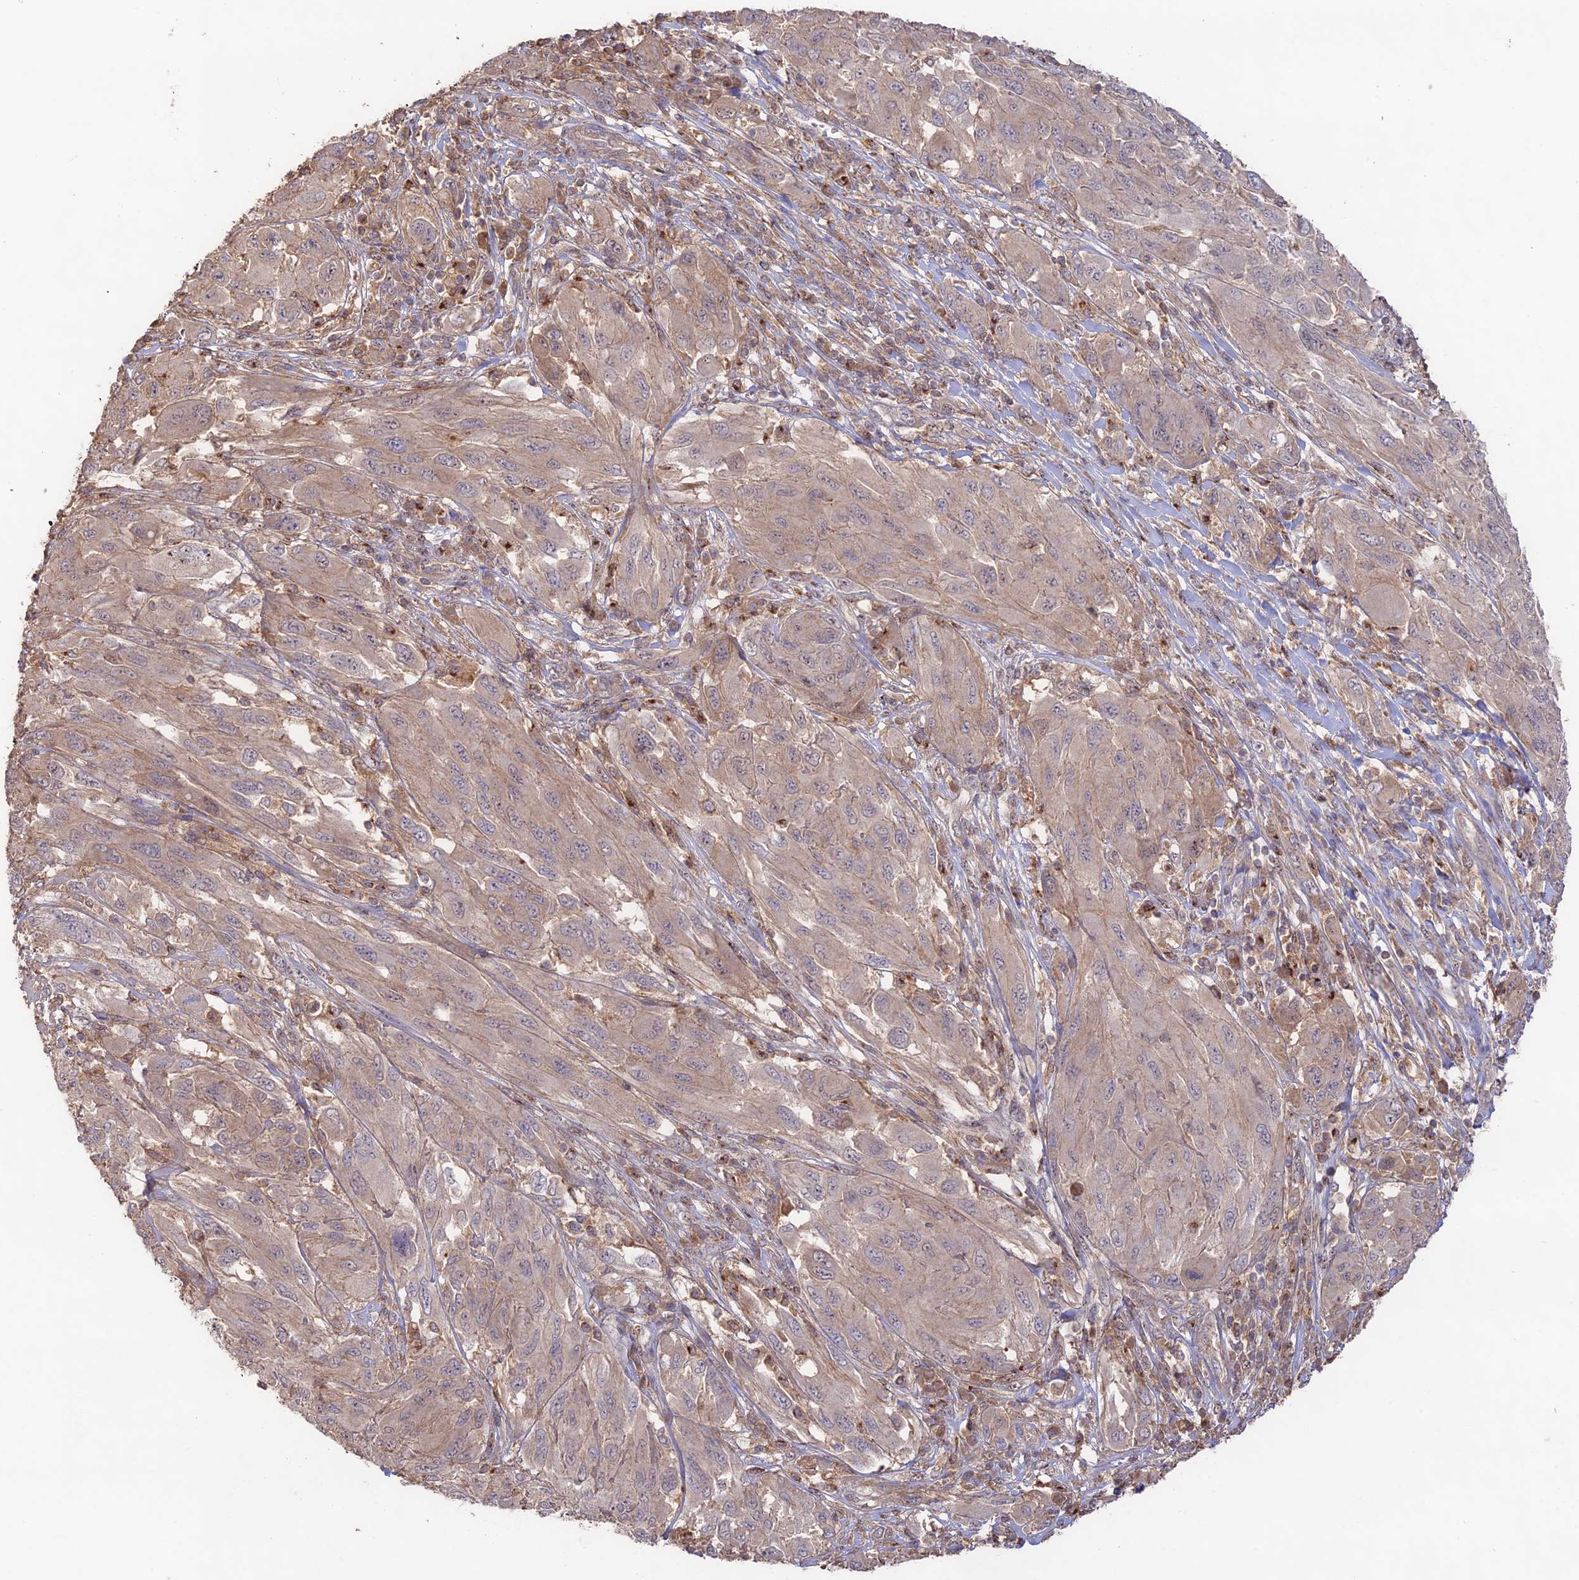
{"staining": {"intensity": "weak", "quantity": ">75%", "location": "cytoplasmic/membranous"}, "tissue": "melanoma", "cell_type": "Tumor cells", "image_type": "cancer", "snomed": [{"axis": "morphology", "description": "Malignant melanoma, NOS"}, {"axis": "topography", "description": "Skin"}], "caption": "A high-resolution image shows IHC staining of melanoma, which demonstrates weak cytoplasmic/membranous positivity in approximately >75% of tumor cells.", "gene": "CLCF1", "patient": {"sex": "female", "age": 91}}